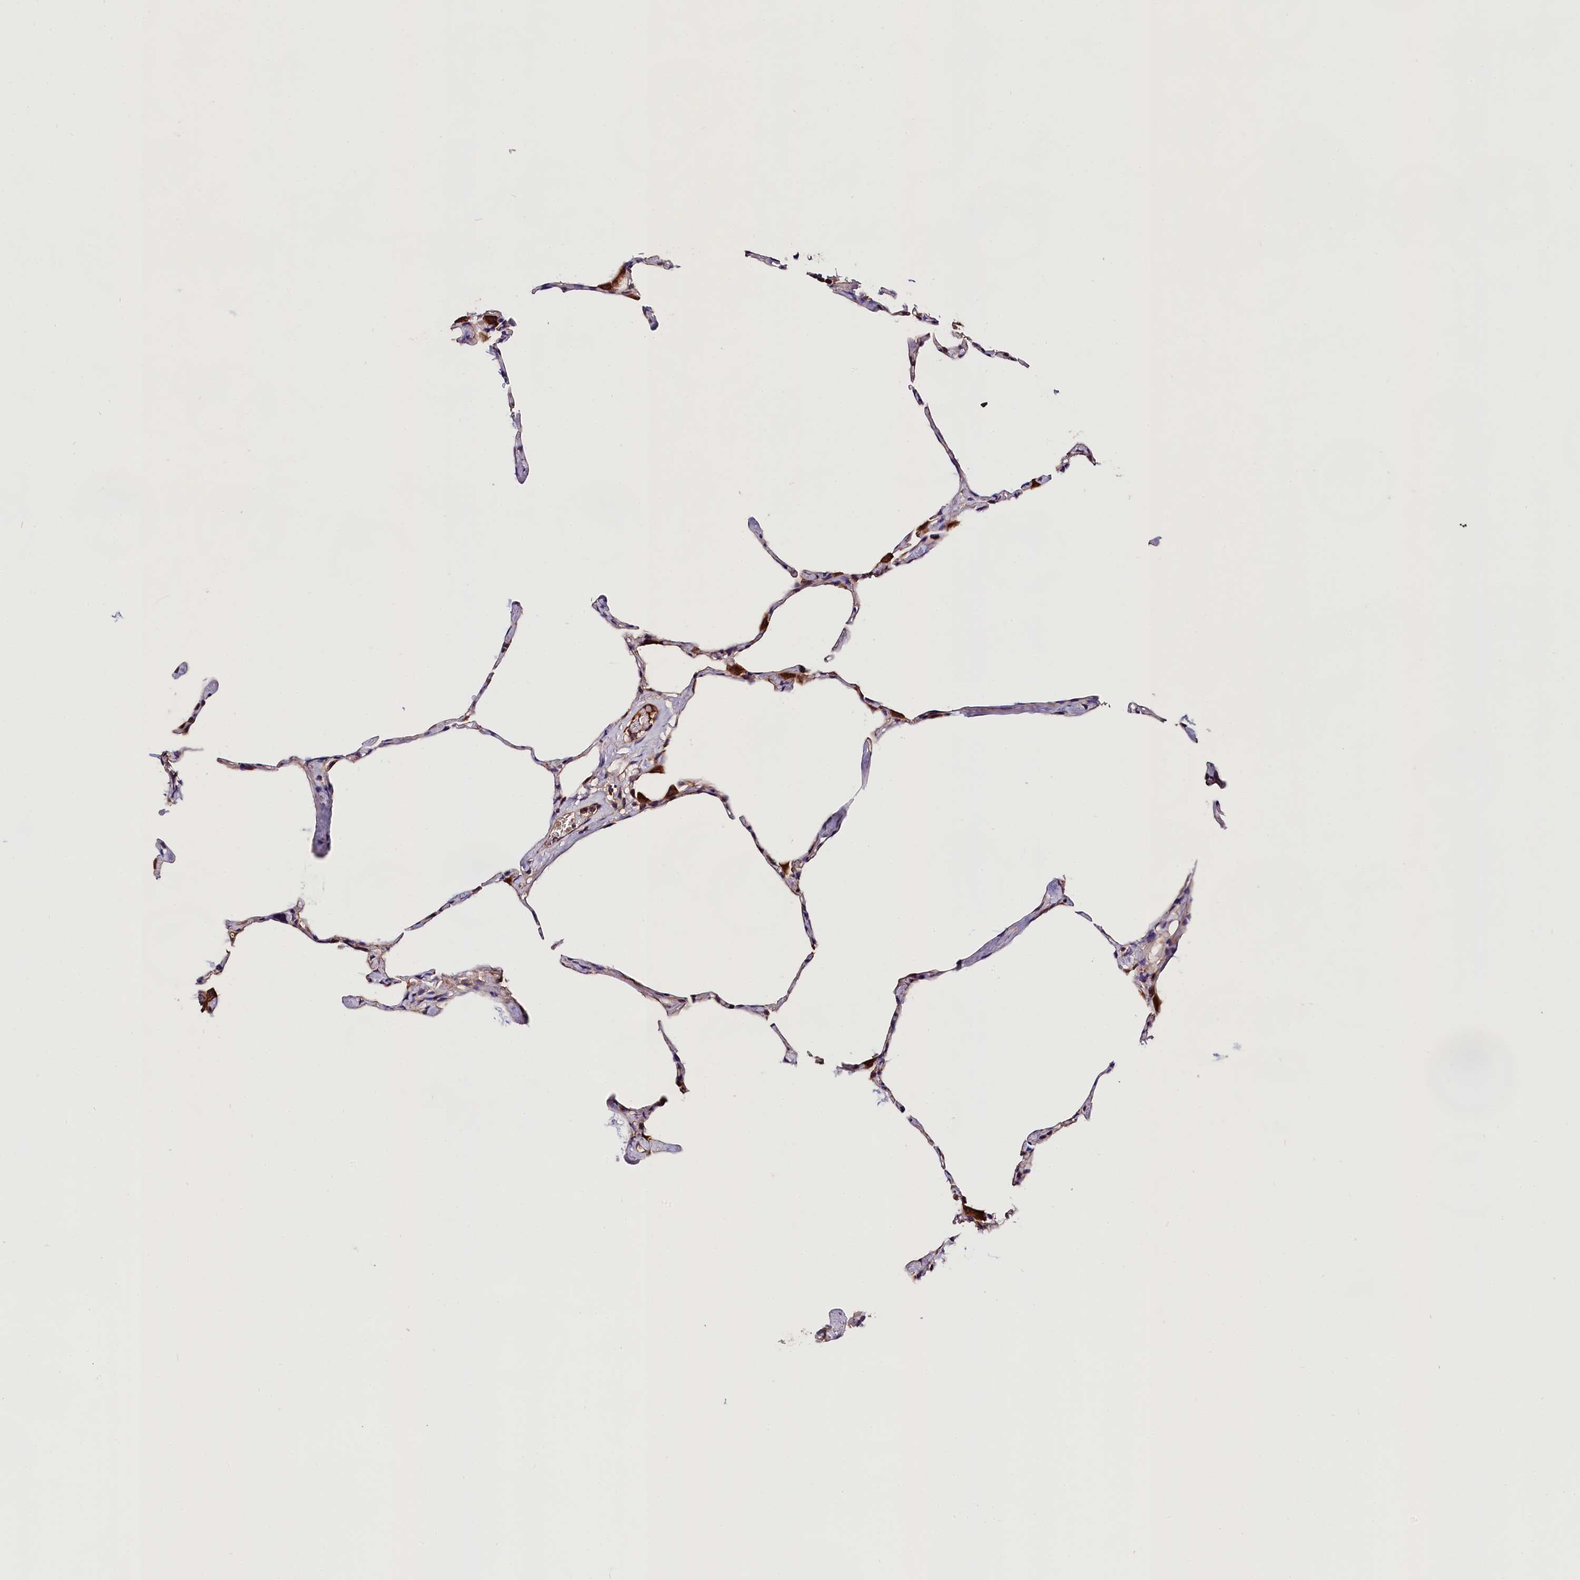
{"staining": {"intensity": "moderate", "quantity": "<25%", "location": "cytoplasmic/membranous"}, "tissue": "lung", "cell_type": "Alveolar cells", "image_type": "normal", "snomed": [{"axis": "morphology", "description": "Normal tissue, NOS"}, {"axis": "topography", "description": "Lung"}], "caption": "About <25% of alveolar cells in unremarkable human lung show moderate cytoplasmic/membranous protein staining as visualized by brown immunohistochemical staining.", "gene": "SPG11", "patient": {"sex": "male", "age": 65}}